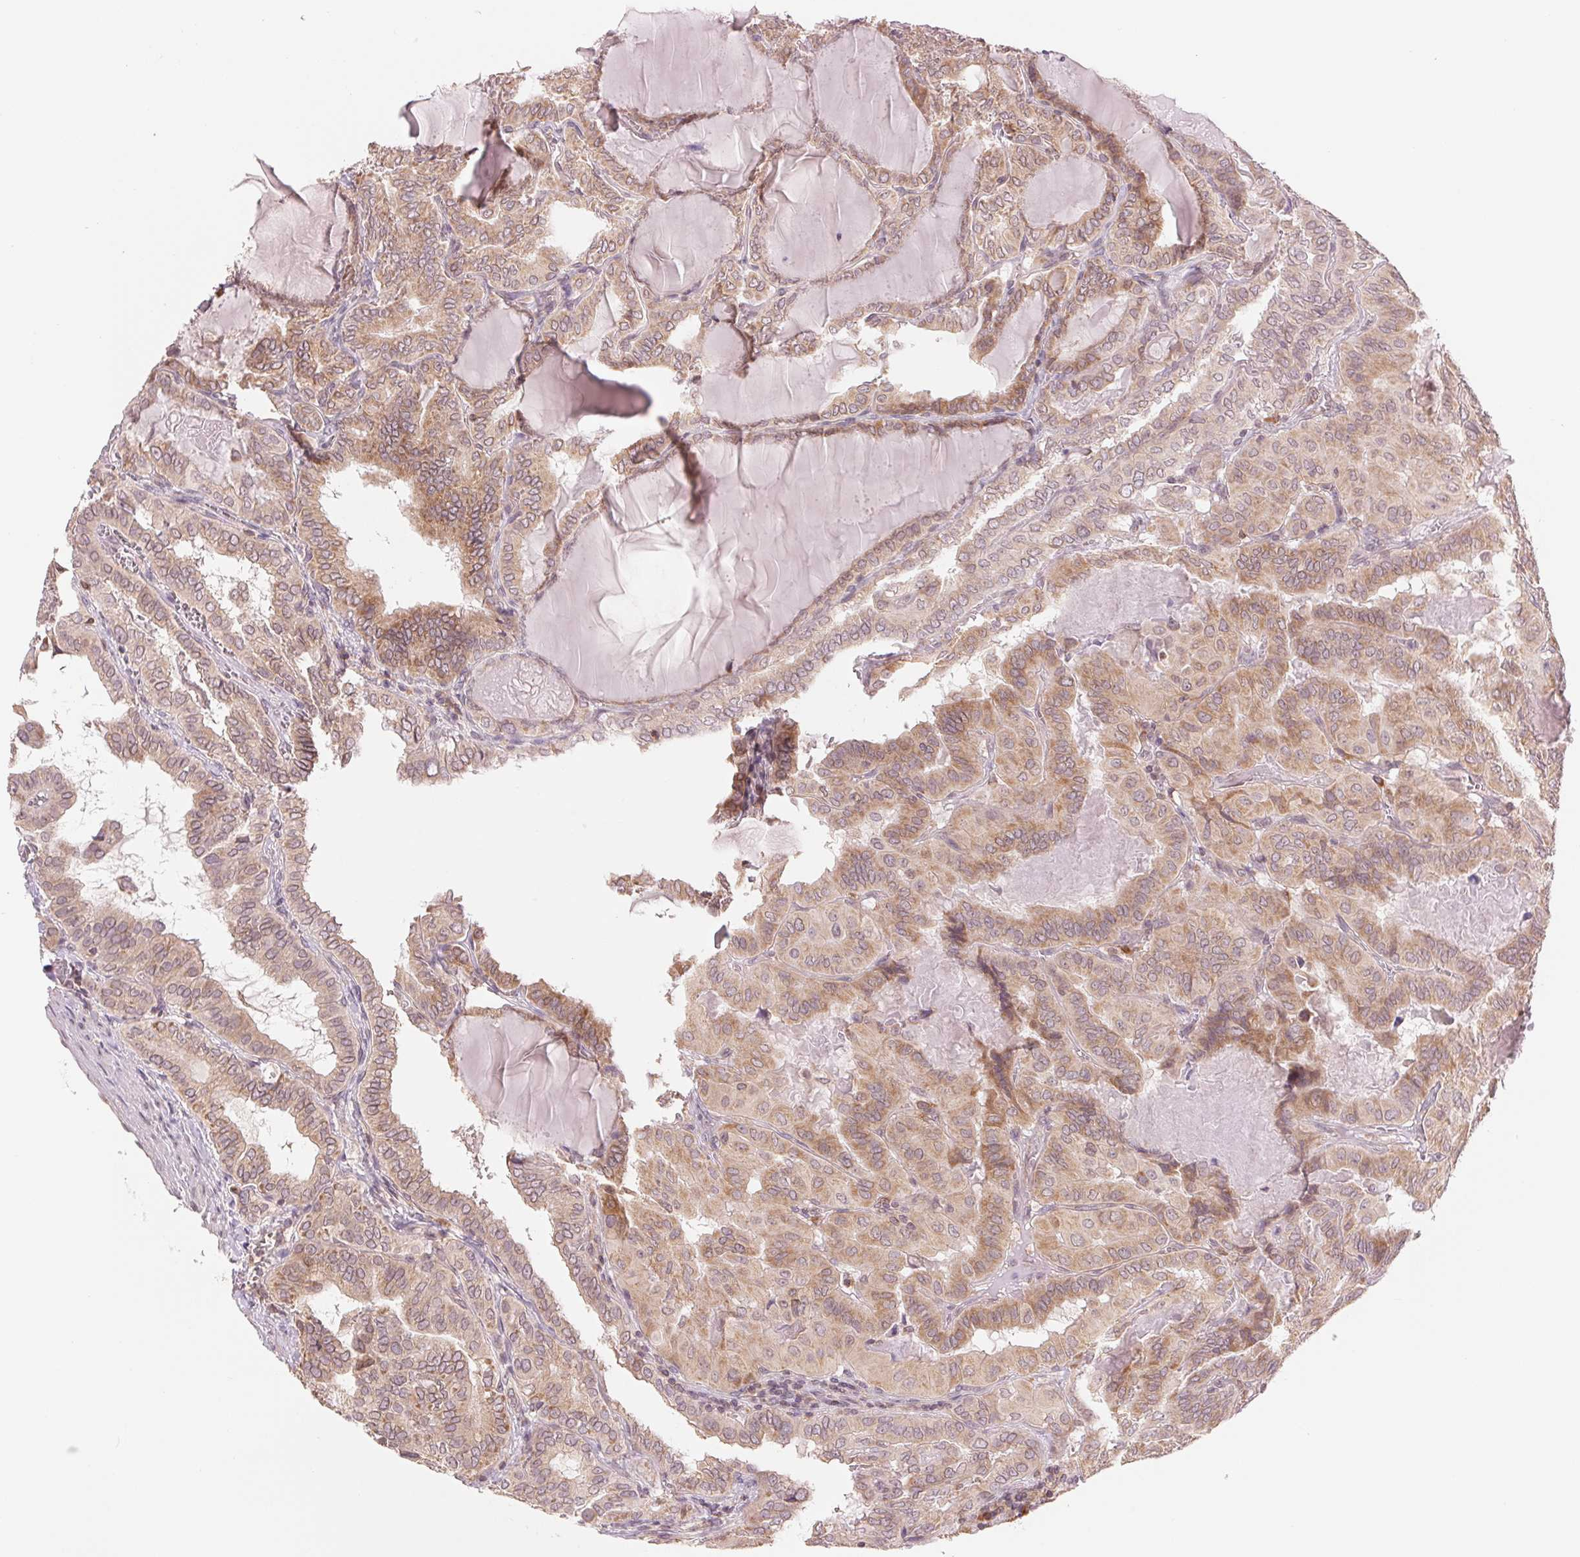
{"staining": {"intensity": "weak", "quantity": ">75%", "location": "cytoplasmic/membranous"}, "tissue": "thyroid cancer", "cell_type": "Tumor cells", "image_type": "cancer", "snomed": [{"axis": "morphology", "description": "Papillary adenocarcinoma, NOS"}, {"axis": "topography", "description": "Thyroid gland"}], "caption": "Thyroid cancer stained for a protein shows weak cytoplasmic/membranous positivity in tumor cells.", "gene": "TECR", "patient": {"sex": "female", "age": 46}}